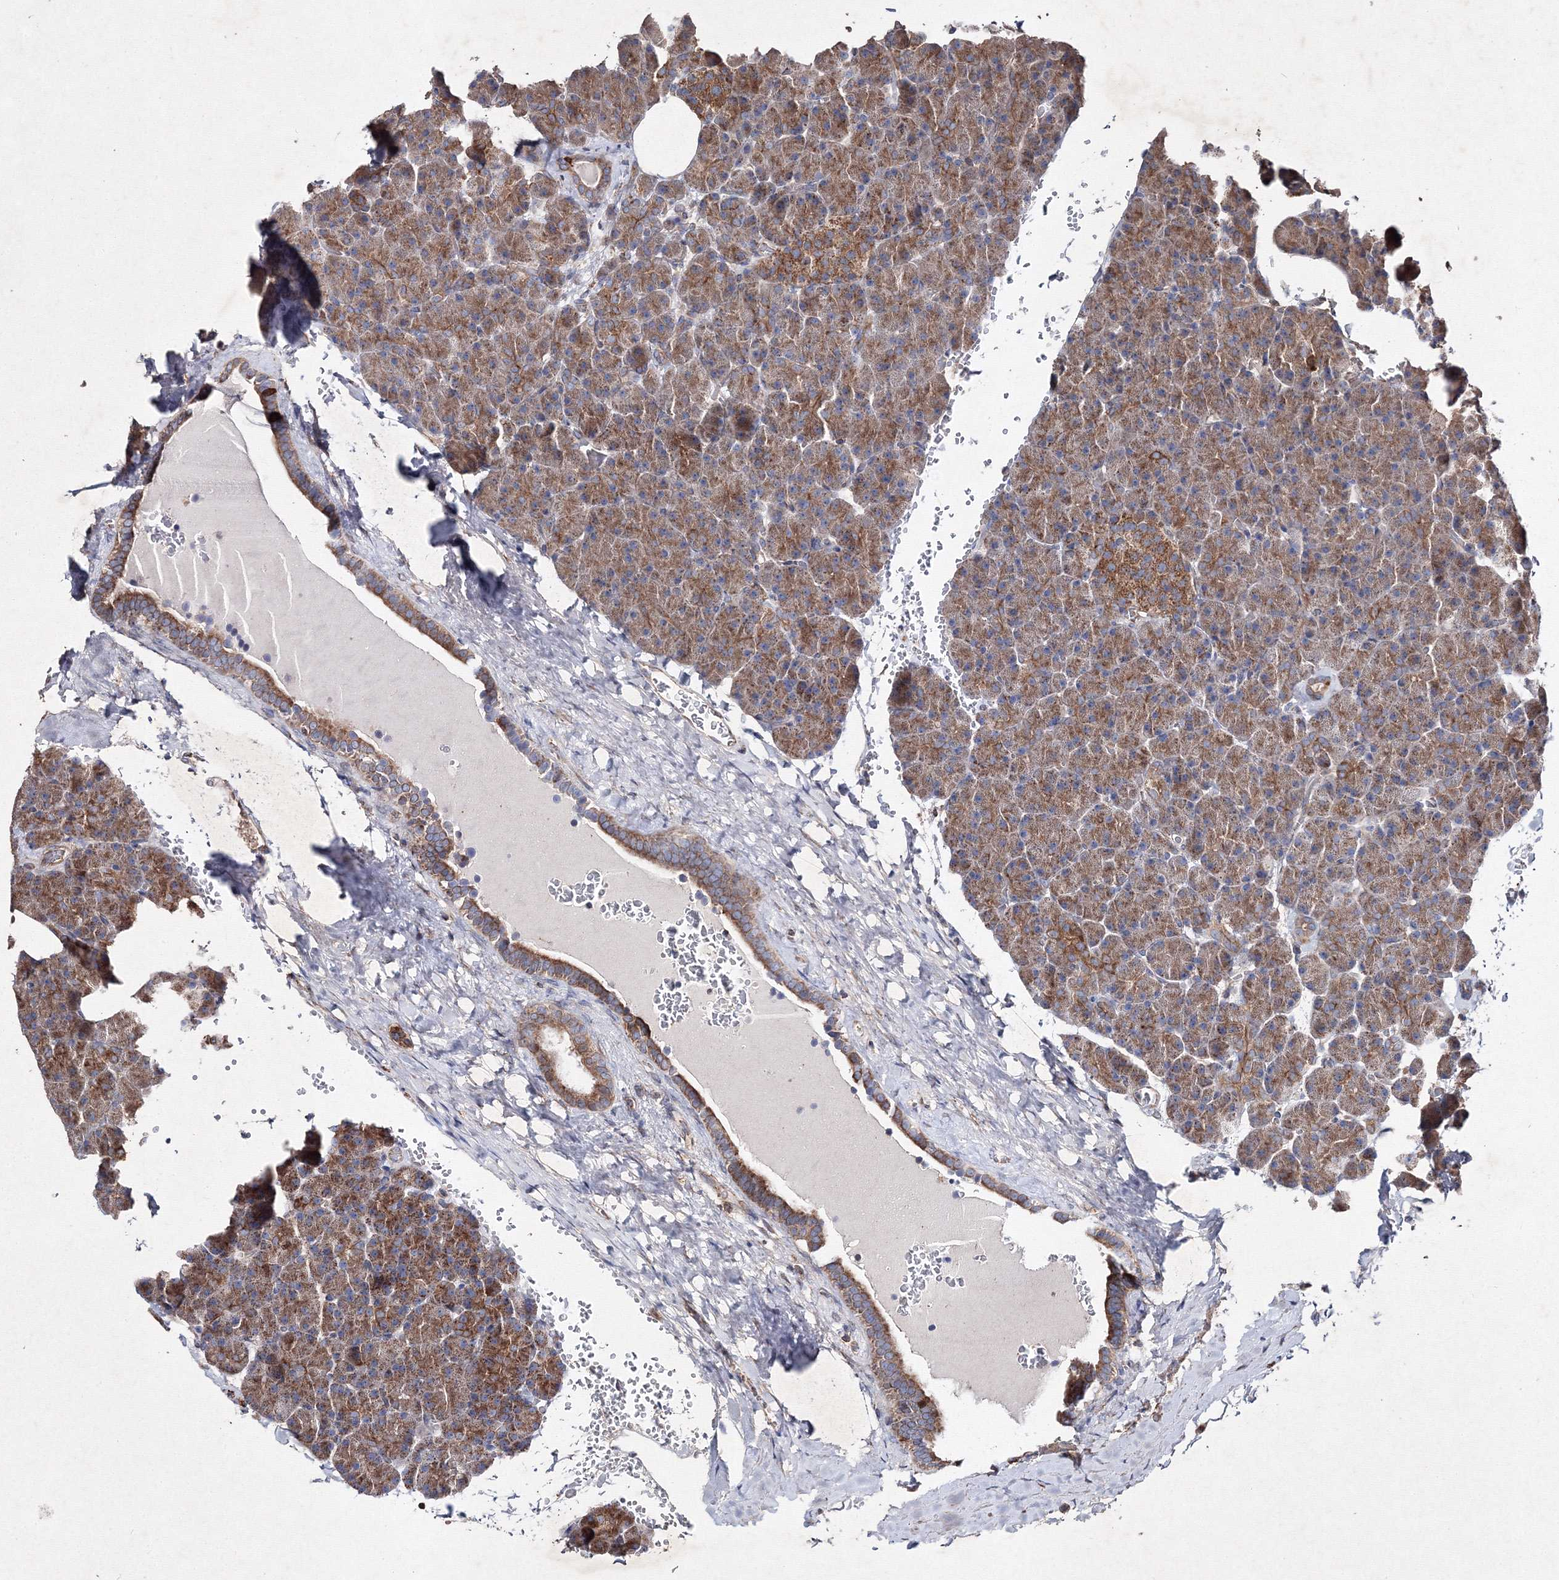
{"staining": {"intensity": "moderate", "quantity": "25%-75%", "location": "cytoplasmic/membranous"}, "tissue": "pancreas", "cell_type": "Exocrine glandular cells", "image_type": "normal", "snomed": [{"axis": "morphology", "description": "Normal tissue, NOS"}, {"axis": "topography", "description": "Pancreas"}], "caption": "A high-resolution micrograph shows immunohistochemistry (IHC) staining of unremarkable pancreas, which reveals moderate cytoplasmic/membranous positivity in about 25%-75% of exocrine glandular cells. (DAB = brown stain, brightfield microscopy at high magnification).", "gene": "GFM1", "patient": {"sex": "female", "age": 35}}